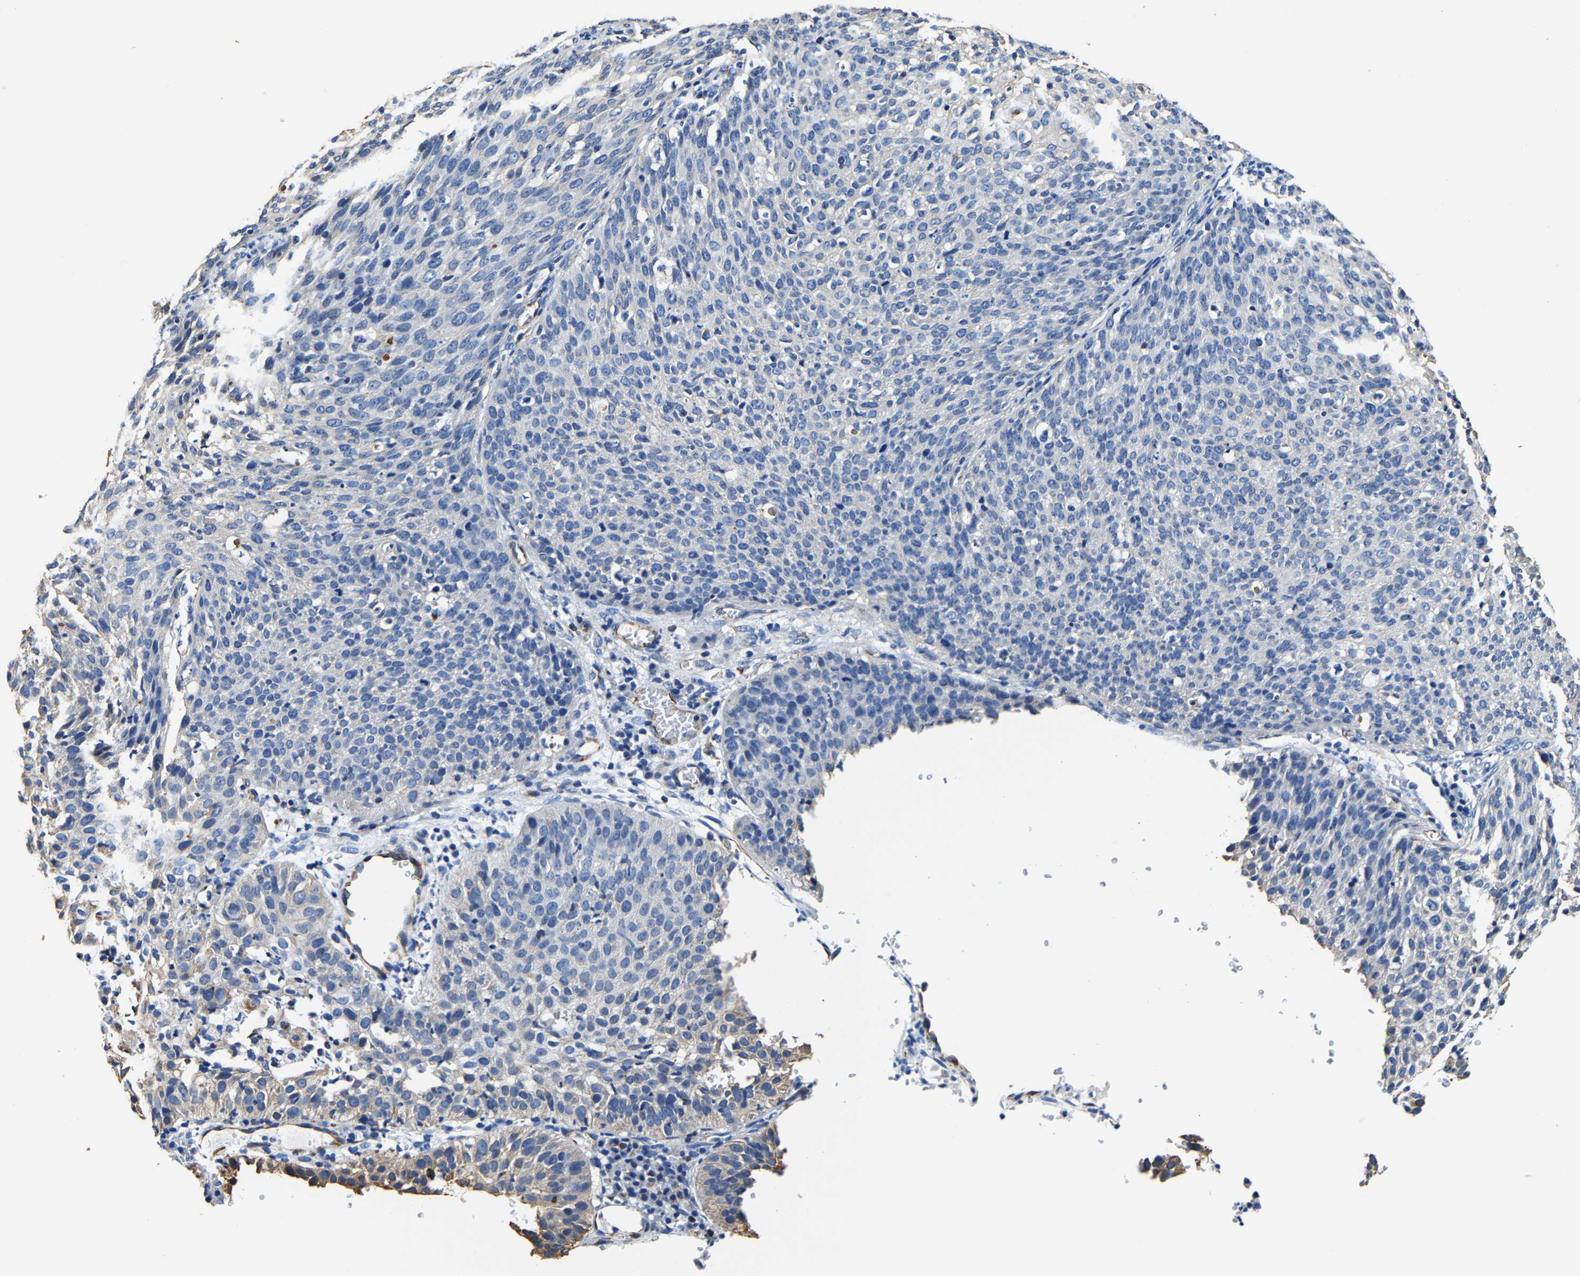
{"staining": {"intensity": "negative", "quantity": "none", "location": "none"}, "tissue": "cervical cancer", "cell_type": "Tumor cells", "image_type": "cancer", "snomed": [{"axis": "morphology", "description": "Squamous cell carcinoma, NOS"}, {"axis": "topography", "description": "Cervix"}], "caption": "IHC of cervical squamous cell carcinoma demonstrates no expression in tumor cells.", "gene": "MMEL1", "patient": {"sex": "female", "age": 38}}